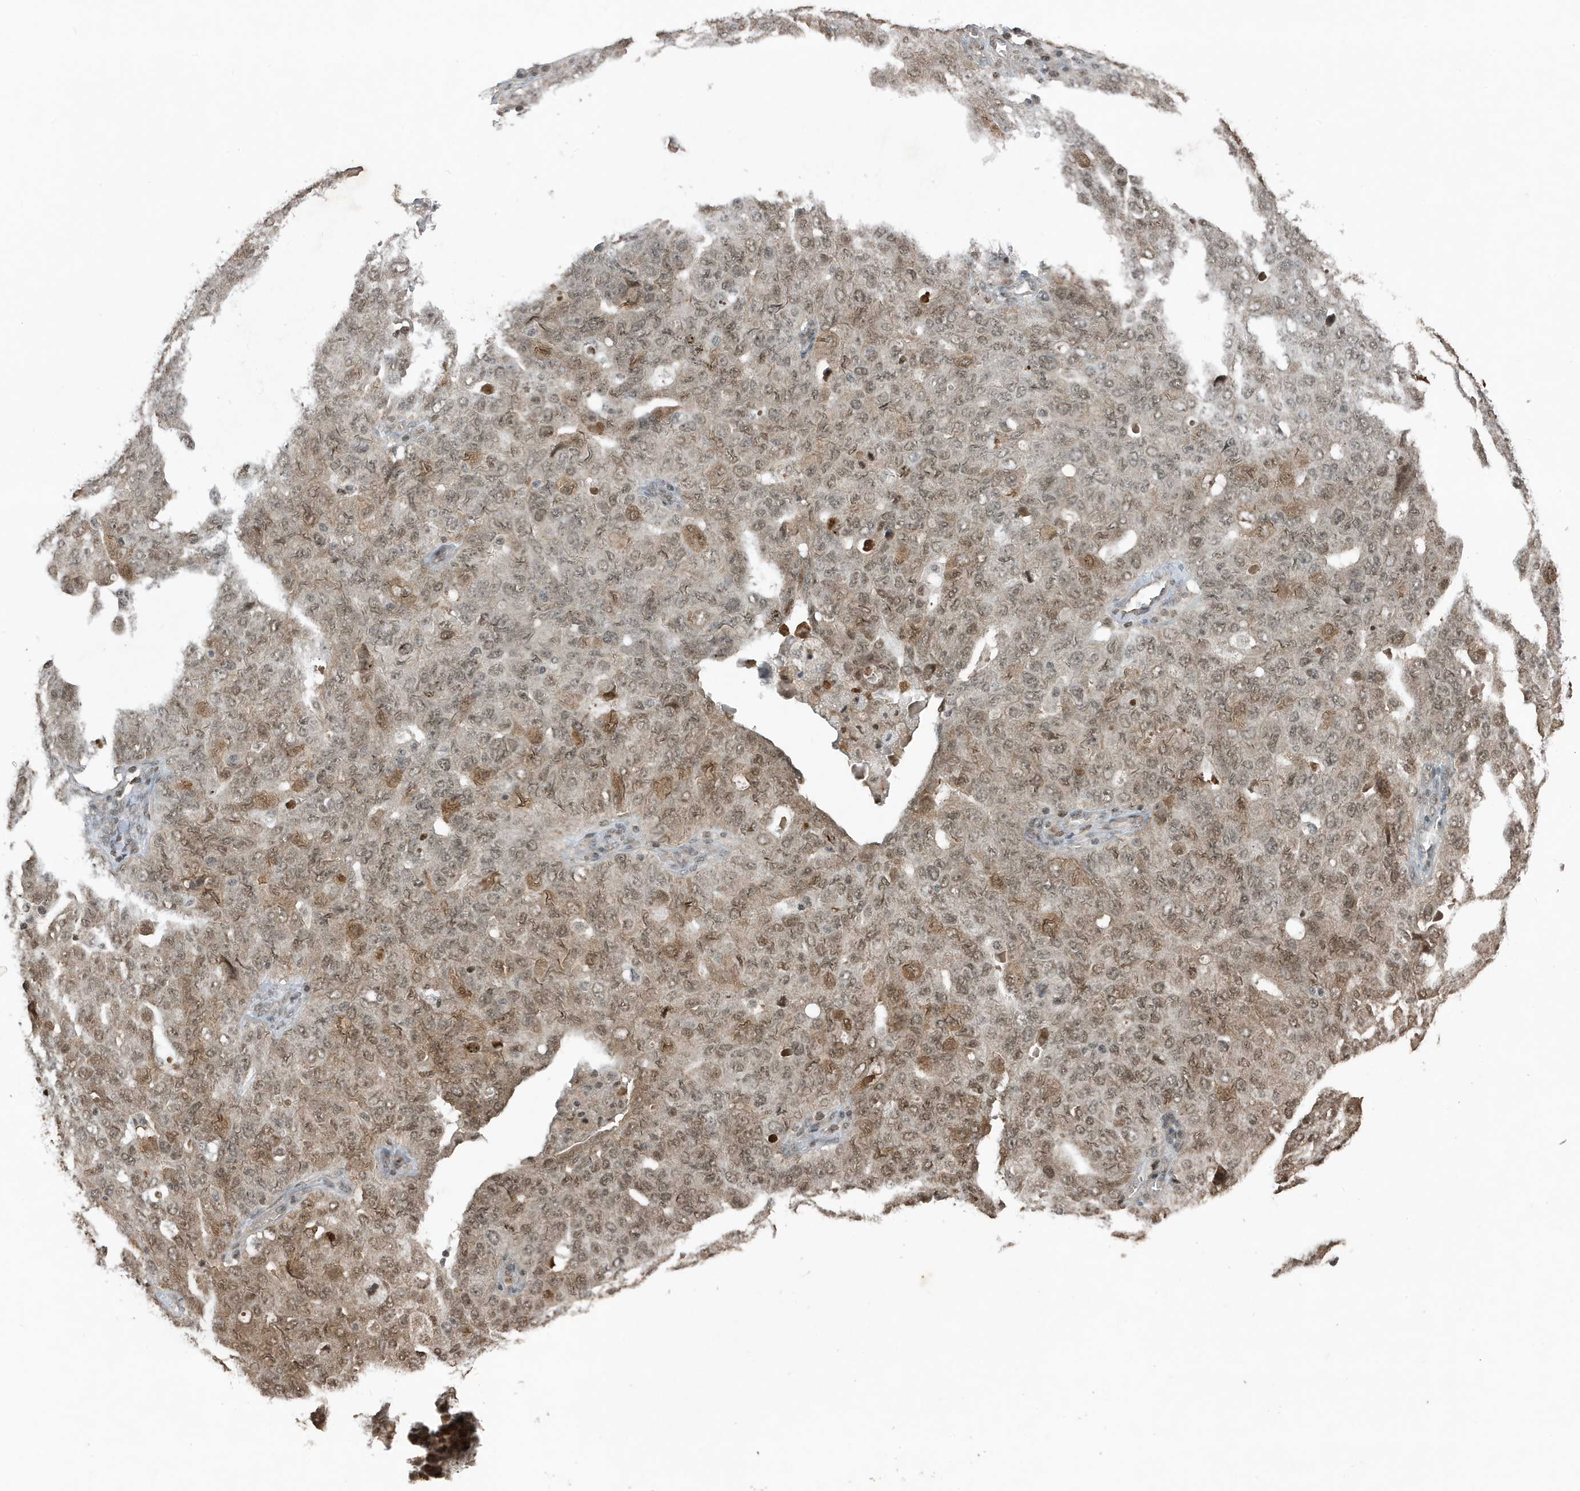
{"staining": {"intensity": "moderate", "quantity": ">75%", "location": "cytoplasmic/membranous,nuclear"}, "tissue": "ovarian cancer", "cell_type": "Tumor cells", "image_type": "cancer", "snomed": [{"axis": "morphology", "description": "Carcinoma, endometroid"}, {"axis": "topography", "description": "Ovary"}], "caption": "The photomicrograph displays a brown stain indicating the presence of a protein in the cytoplasmic/membranous and nuclear of tumor cells in ovarian cancer (endometroid carcinoma).", "gene": "HSPA1A", "patient": {"sex": "female", "age": 62}}